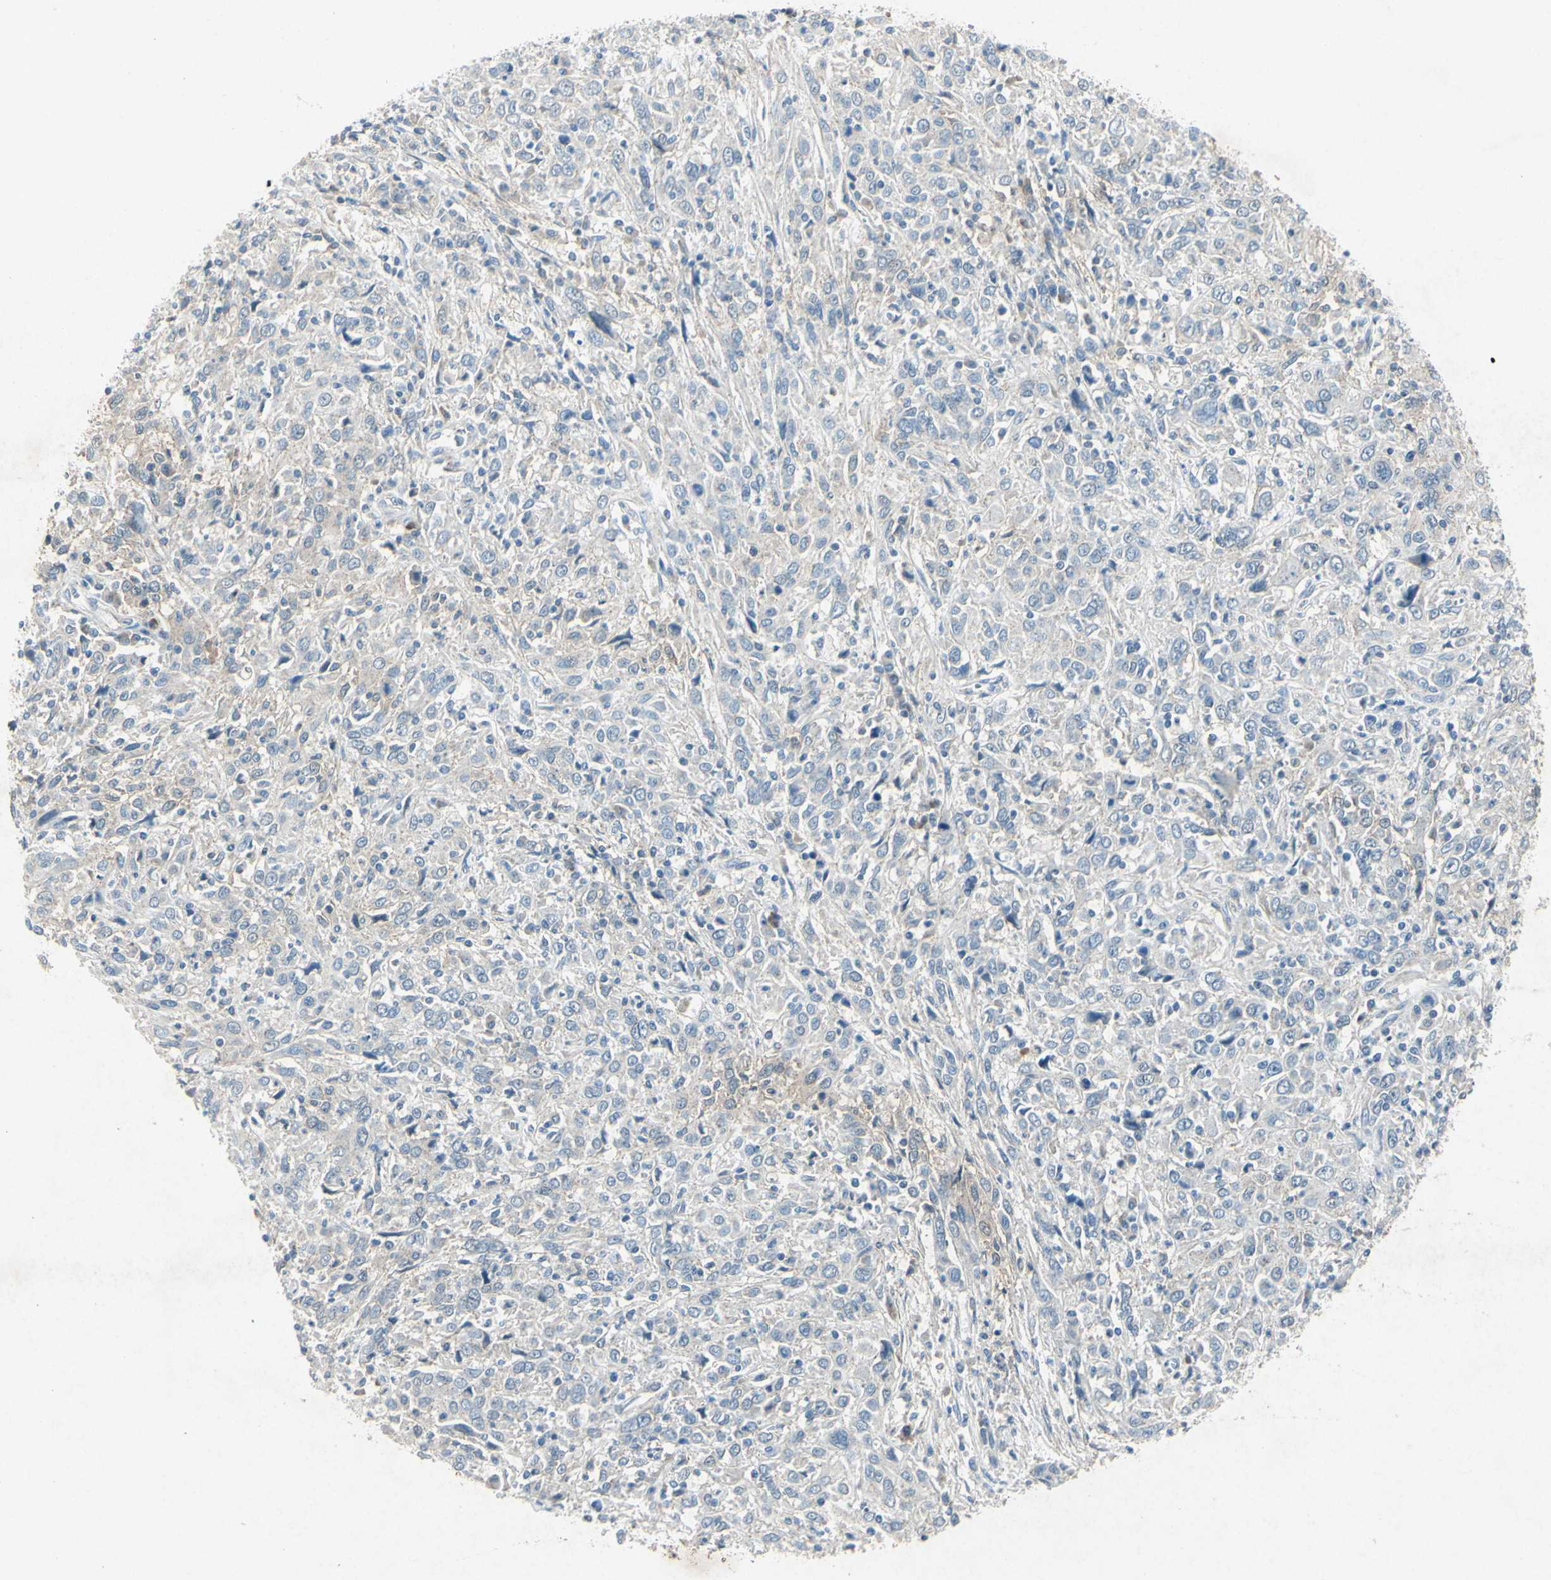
{"staining": {"intensity": "weak", "quantity": "<25%", "location": "cytoplasmic/membranous,nuclear"}, "tissue": "cervical cancer", "cell_type": "Tumor cells", "image_type": "cancer", "snomed": [{"axis": "morphology", "description": "Squamous cell carcinoma, NOS"}, {"axis": "topography", "description": "Cervix"}], "caption": "DAB immunohistochemical staining of human cervical cancer (squamous cell carcinoma) displays no significant staining in tumor cells.", "gene": "SNAP91", "patient": {"sex": "female", "age": 46}}